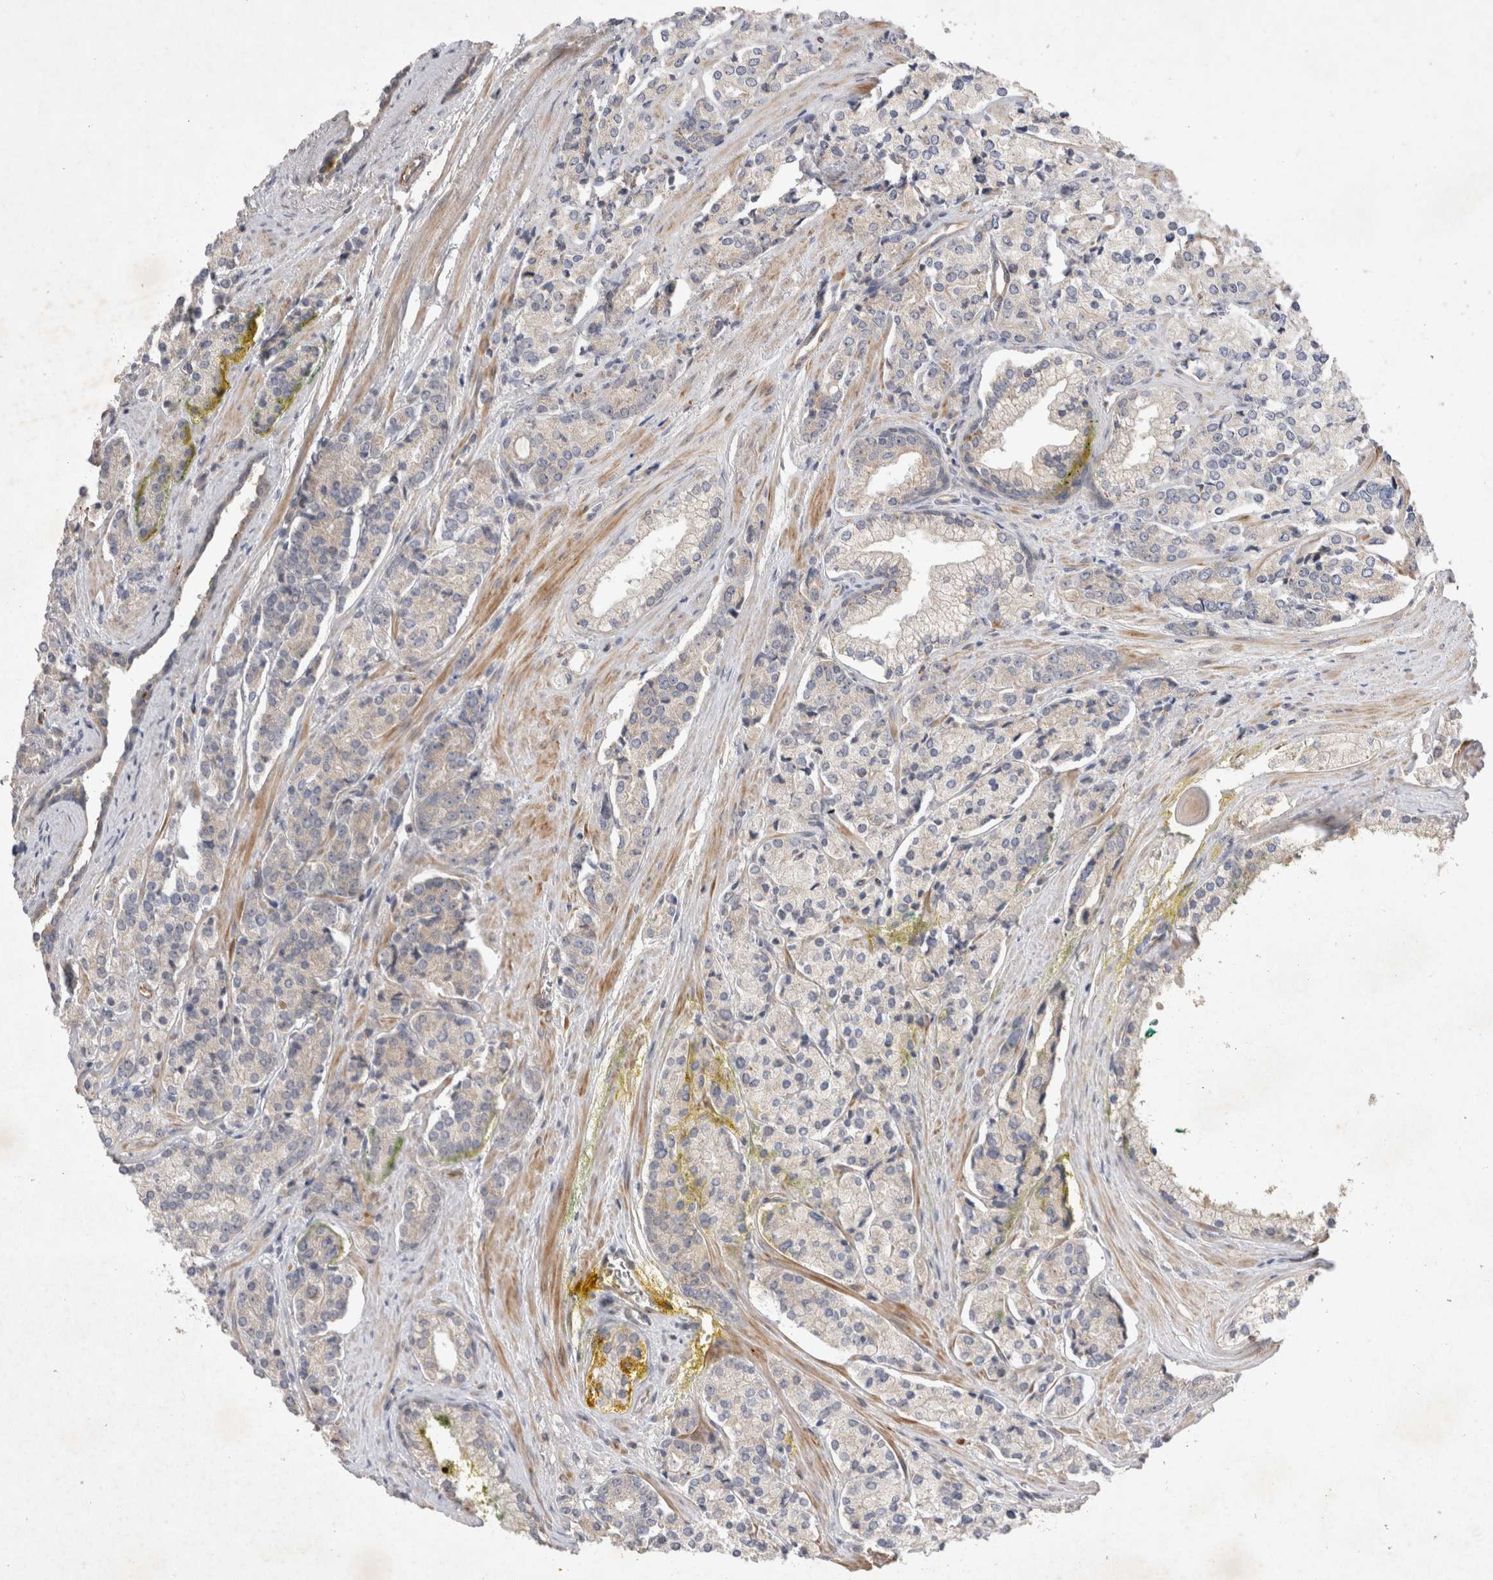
{"staining": {"intensity": "negative", "quantity": "none", "location": "none"}, "tissue": "prostate cancer", "cell_type": "Tumor cells", "image_type": "cancer", "snomed": [{"axis": "morphology", "description": "Adenocarcinoma, High grade"}, {"axis": "topography", "description": "Prostate"}], "caption": "IHC image of neoplastic tissue: human prostate cancer stained with DAB (3,3'-diaminobenzidine) reveals no significant protein positivity in tumor cells.", "gene": "NMU", "patient": {"sex": "male", "age": 71}}